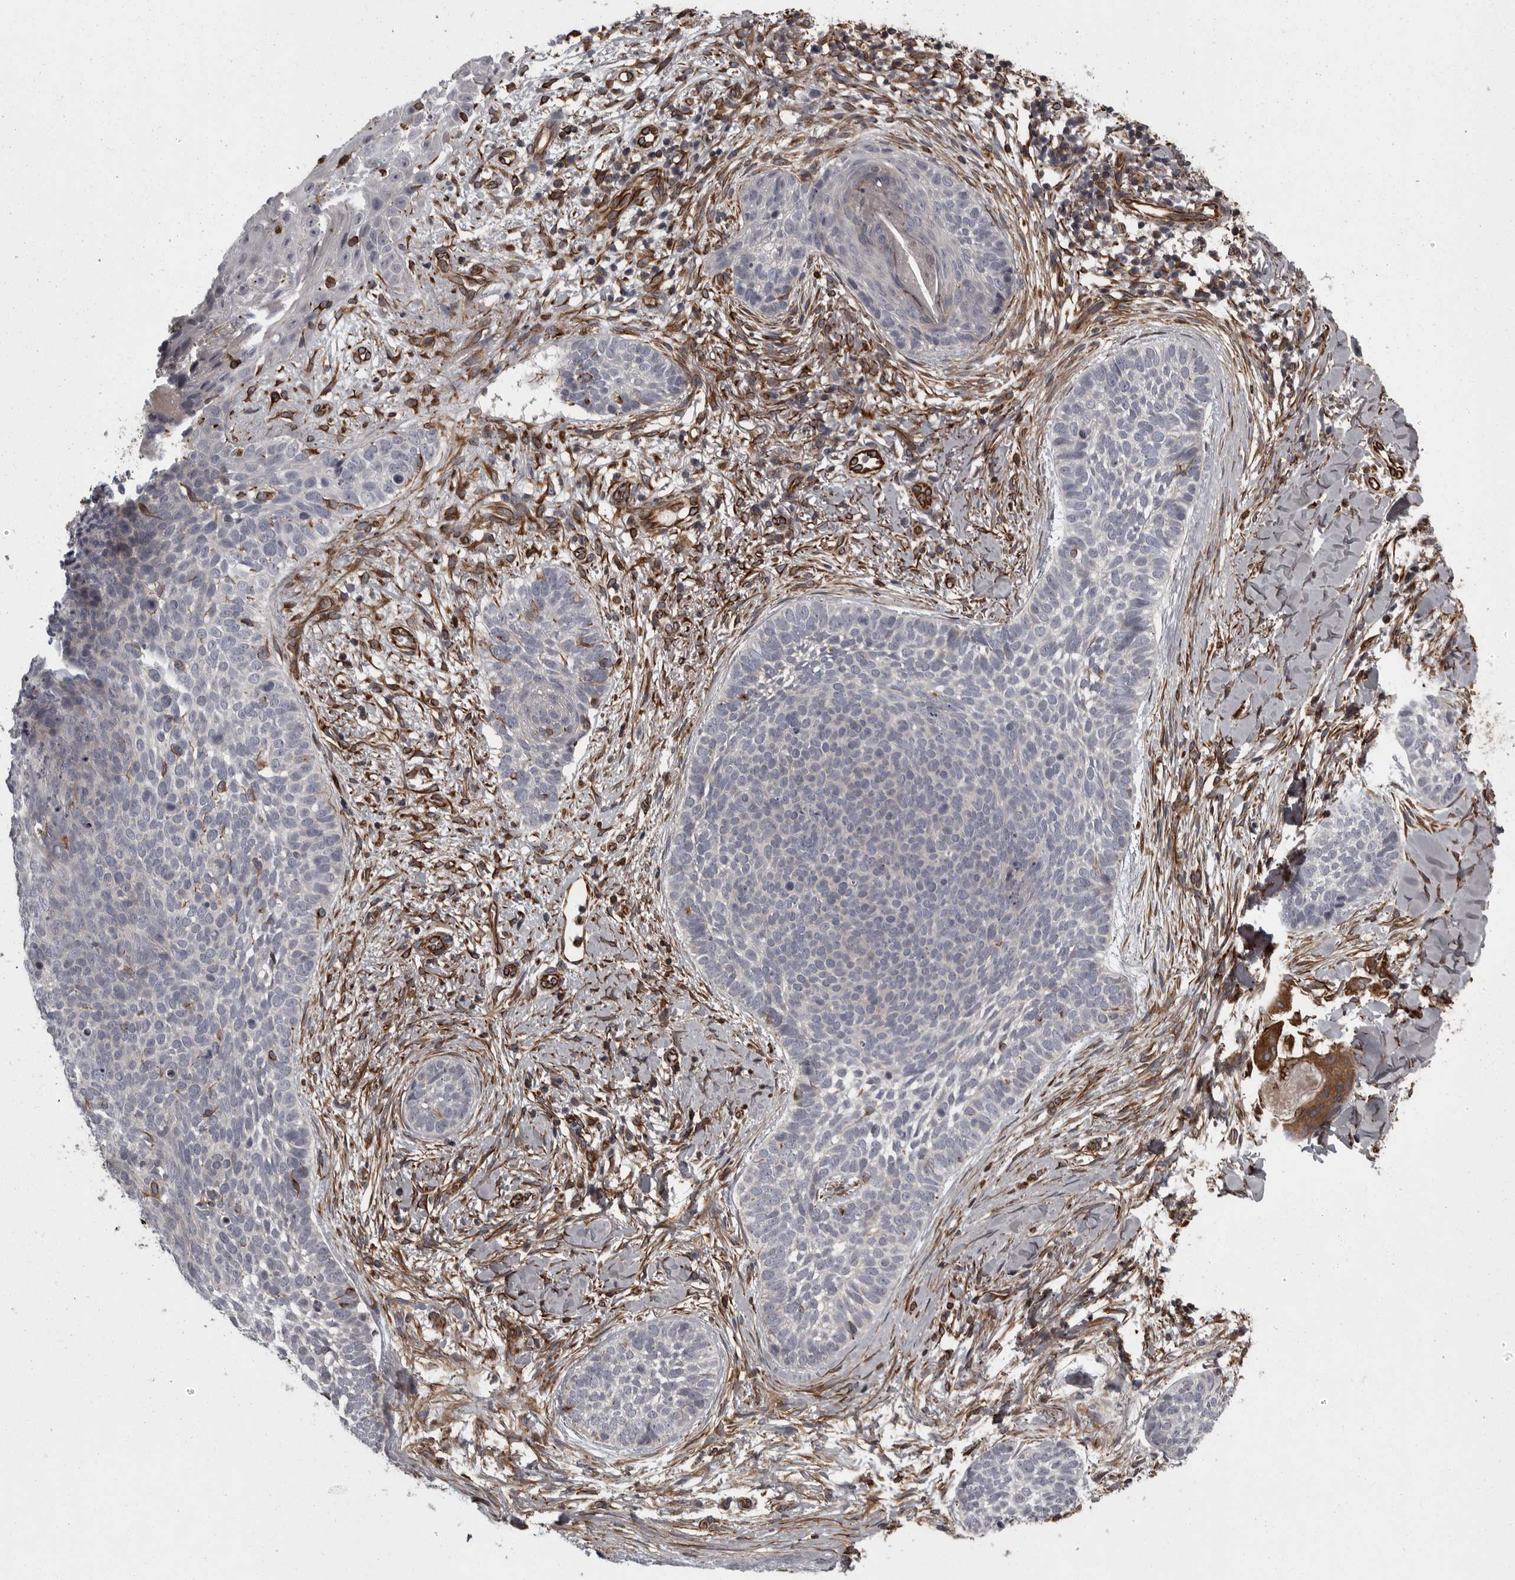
{"staining": {"intensity": "negative", "quantity": "none", "location": "none"}, "tissue": "skin cancer", "cell_type": "Tumor cells", "image_type": "cancer", "snomed": [{"axis": "morphology", "description": "Normal tissue, NOS"}, {"axis": "morphology", "description": "Basal cell carcinoma"}, {"axis": "topography", "description": "Skin"}], "caption": "The photomicrograph demonstrates no staining of tumor cells in skin basal cell carcinoma.", "gene": "FAAP100", "patient": {"sex": "male", "age": 67}}